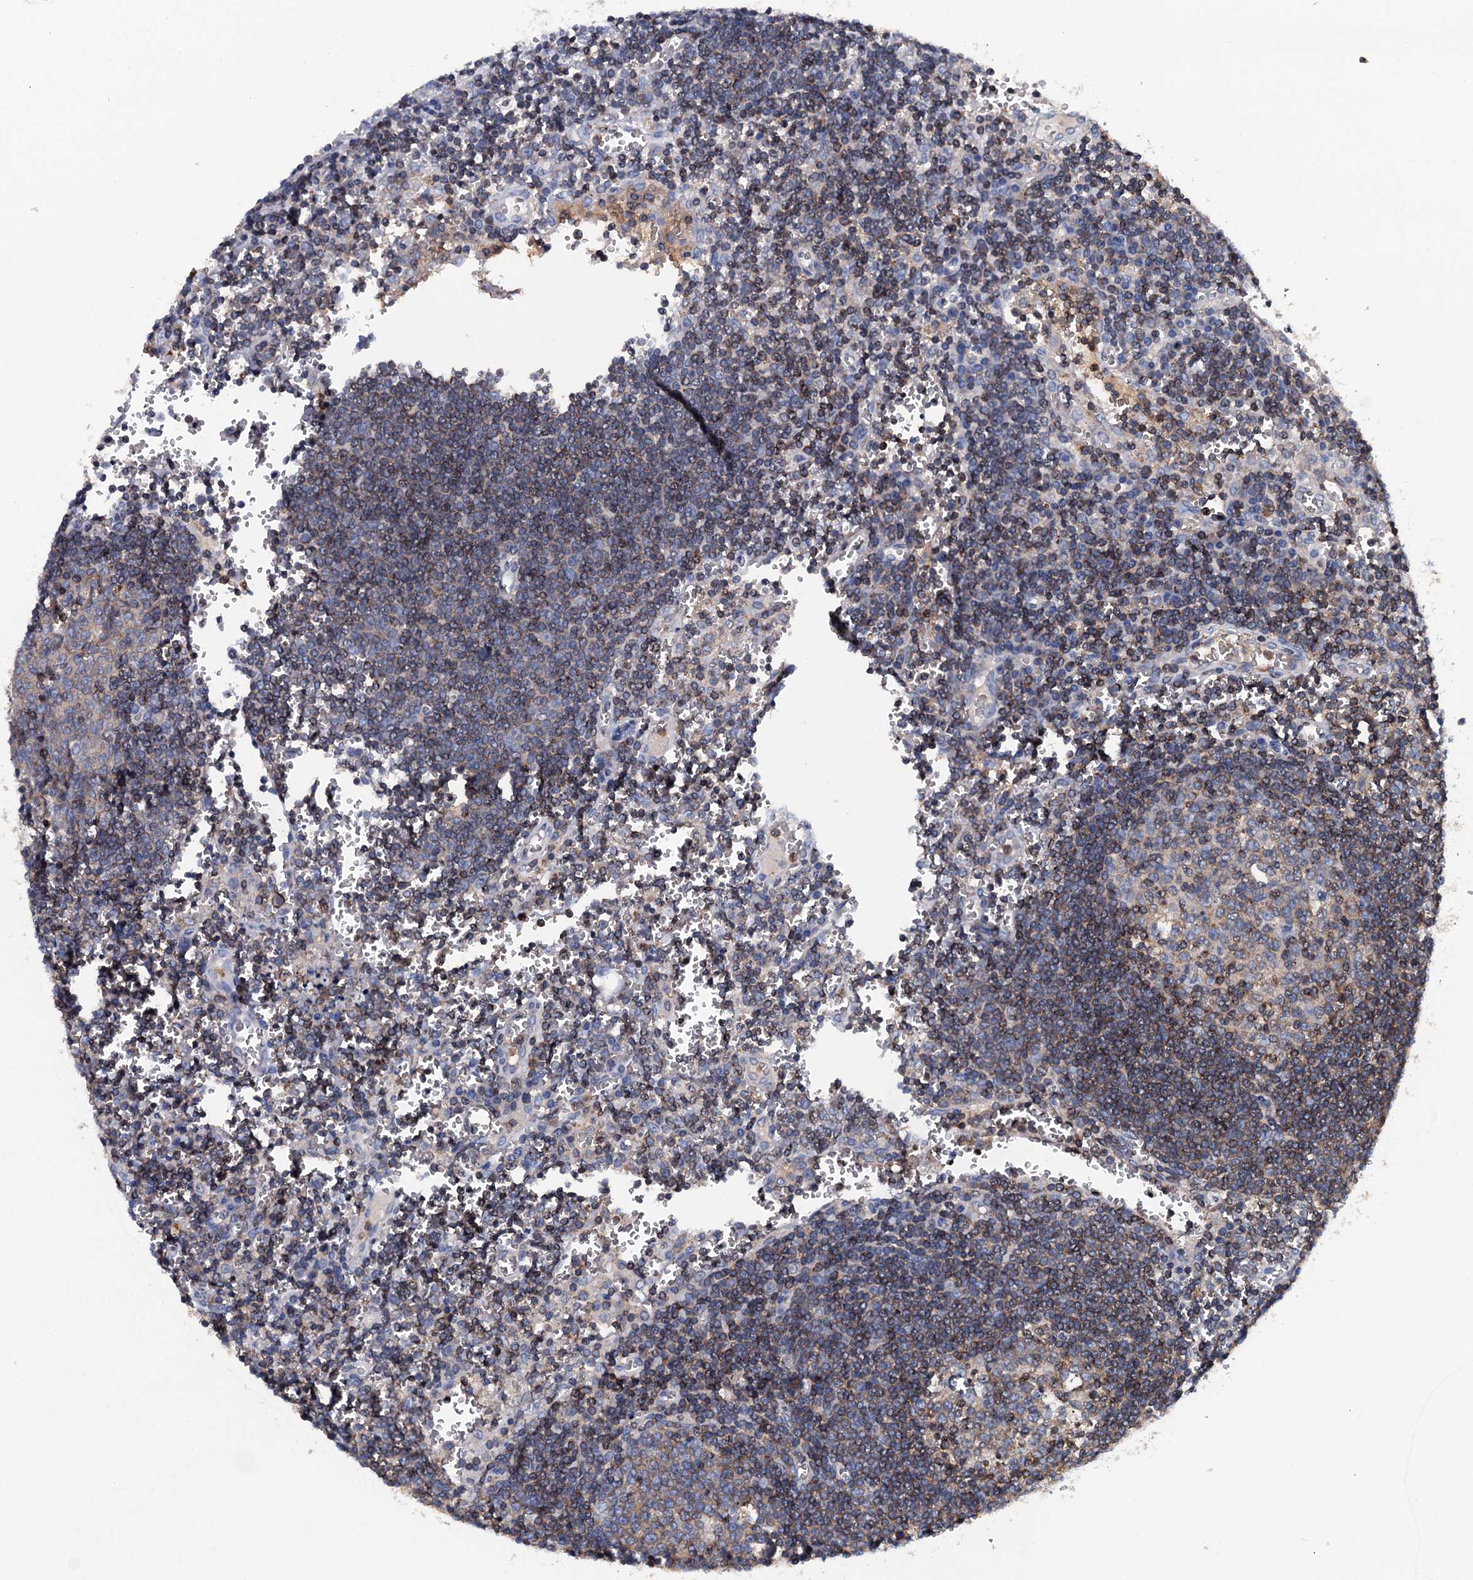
{"staining": {"intensity": "moderate", "quantity": "<25%", "location": "cytoplasmic/membranous"}, "tissue": "lymph node", "cell_type": "Germinal center cells", "image_type": "normal", "snomed": [{"axis": "morphology", "description": "Normal tissue, NOS"}, {"axis": "topography", "description": "Lymph node"}], "caption": "This is an image of immunohistochemistry staining of normal lymph node, which shows moderate expression in the cytoplasmic/membranous of germinal center cells.", "gene": "MS4A4E", "patient": {"sex": "female", "age": 73}}